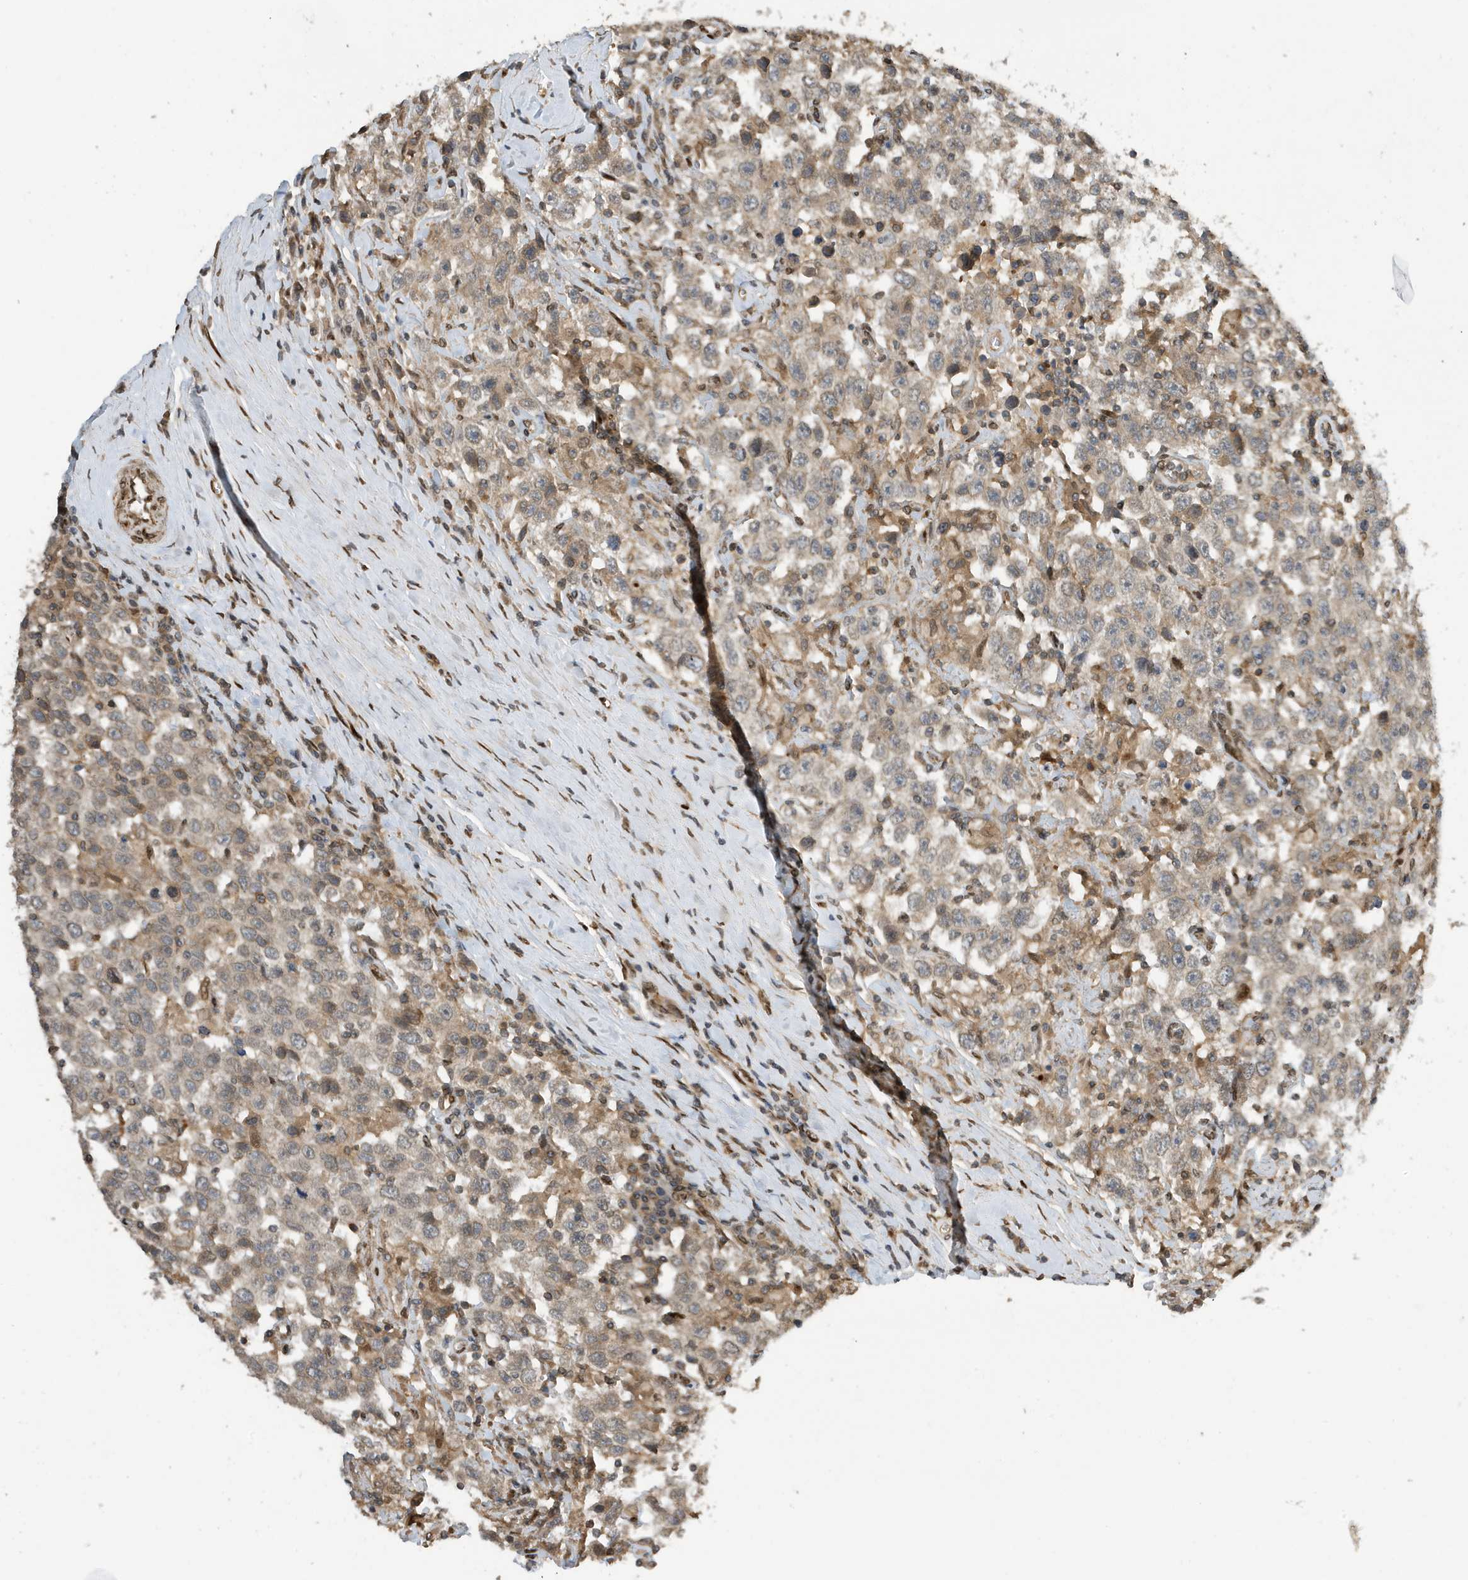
{"staining": {"intensity": "weak", "quantity": "<25%", "location": "cytoplasmic/membranous"}, "tissue": "testis cancer", "cell_type": "Tumor cells", "image_type": "cancer", "snomed": [{"axis": "morphology", "description": "Seminoma, NOS"}, {"axis": "topography", "description": "Testis"}], "caption": "IHC of human seminoma (testis) displays no positivity in tumor cells.", "gene": "DUSP18", "patient": {"sex": "male", "age": 41}}